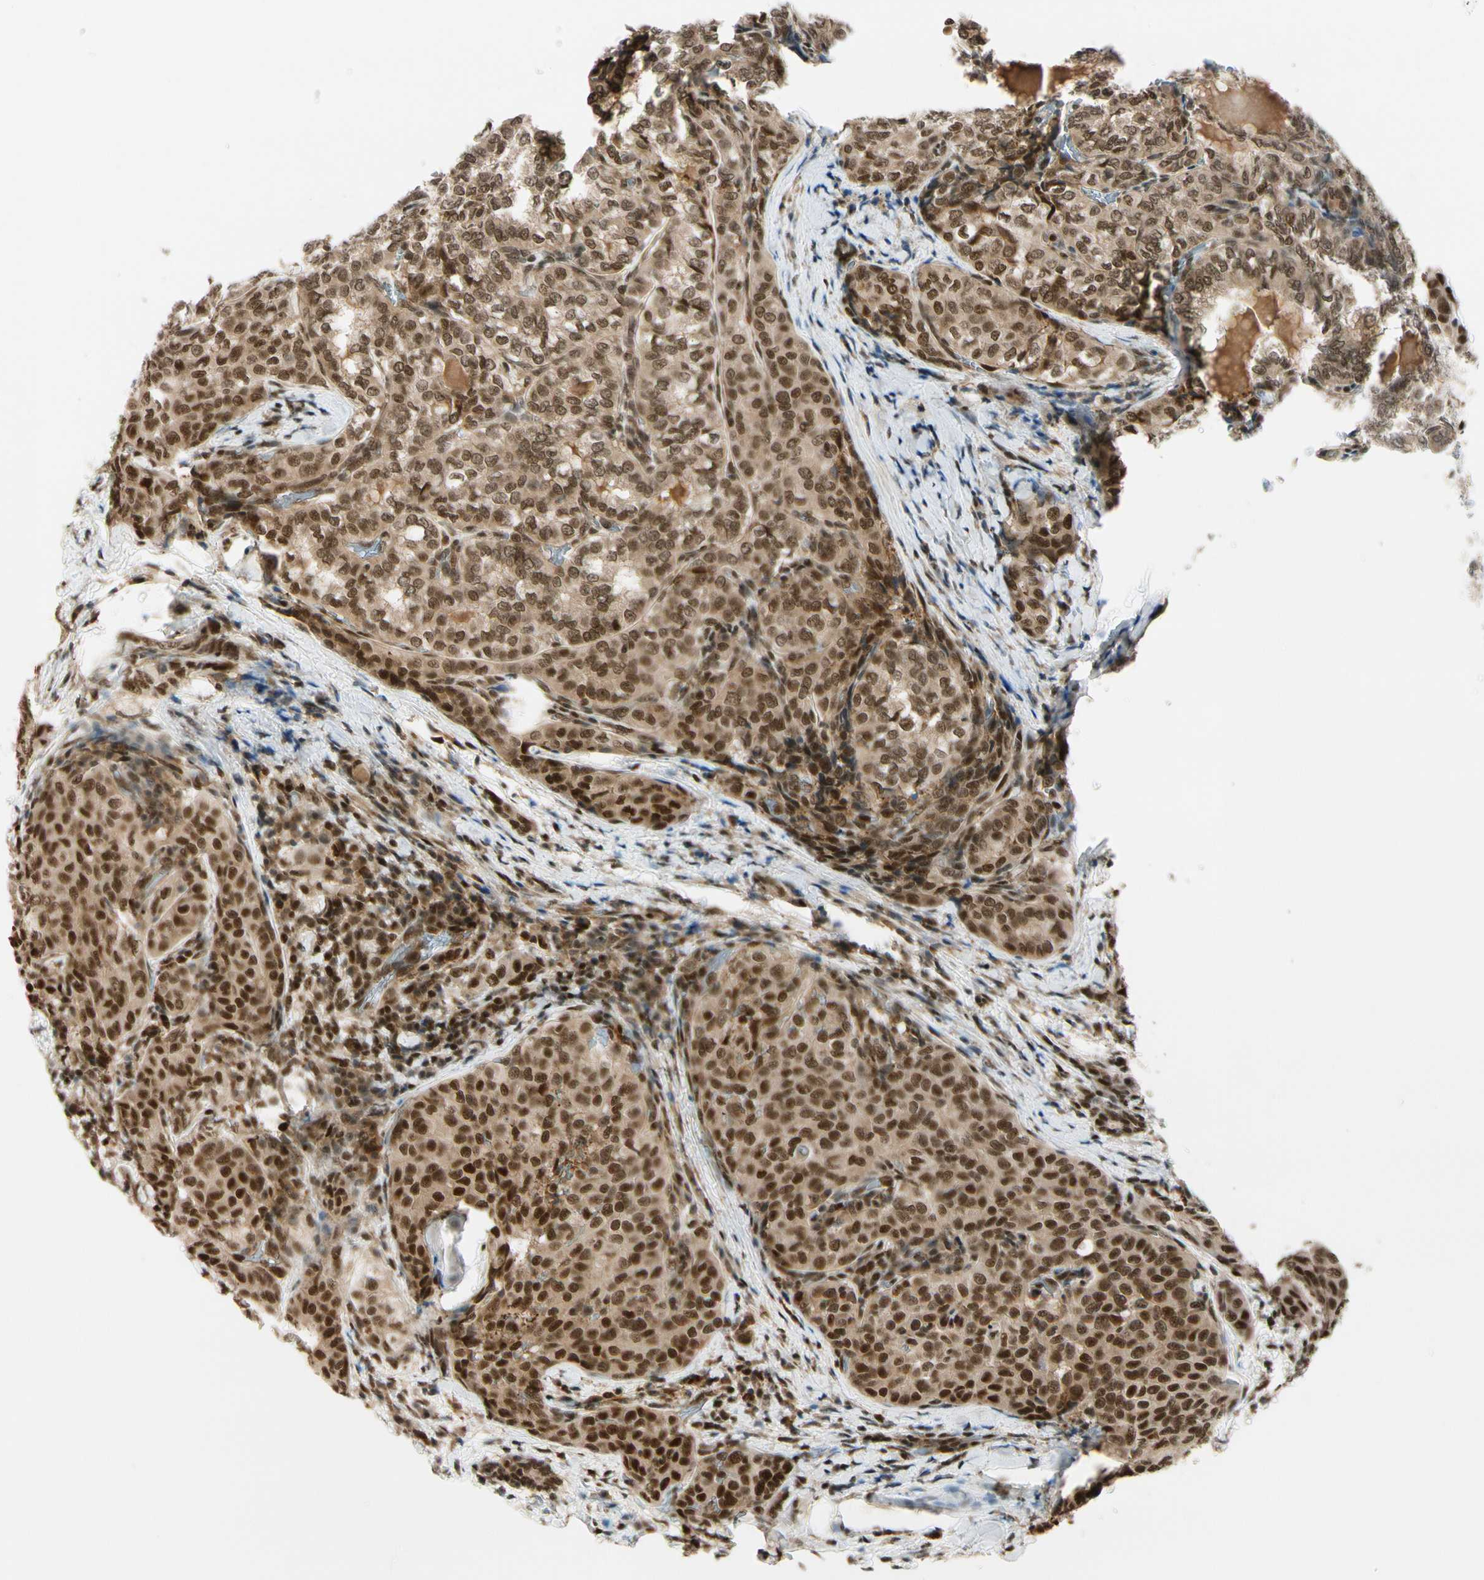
{"staining": {"intensity": "strong", "quantity": ">75%", "location": "cytoplasmic/membranous,nuclear"}, "tissue": "thyroid cancer", "cell_type": "Tumor cells", "image_type": "cancer", "snomed": [{"axis": "morphology", "description": "Normal tissue, NOS"}, {"axis": "morphology", "description": "Papillary adenocarcinoma, NOS"}, {"axis": "topography", "description": "Thyroid gland"}], "caption": "IHC (DAB) staining of thyroid papillary adenocarcinoma shows strong cytoplasmic/membranous and nuclear protein positivity in about >75% of tumor cells.", "gene": "DAXX", "patient": {"sex": "female", "age": 30}}